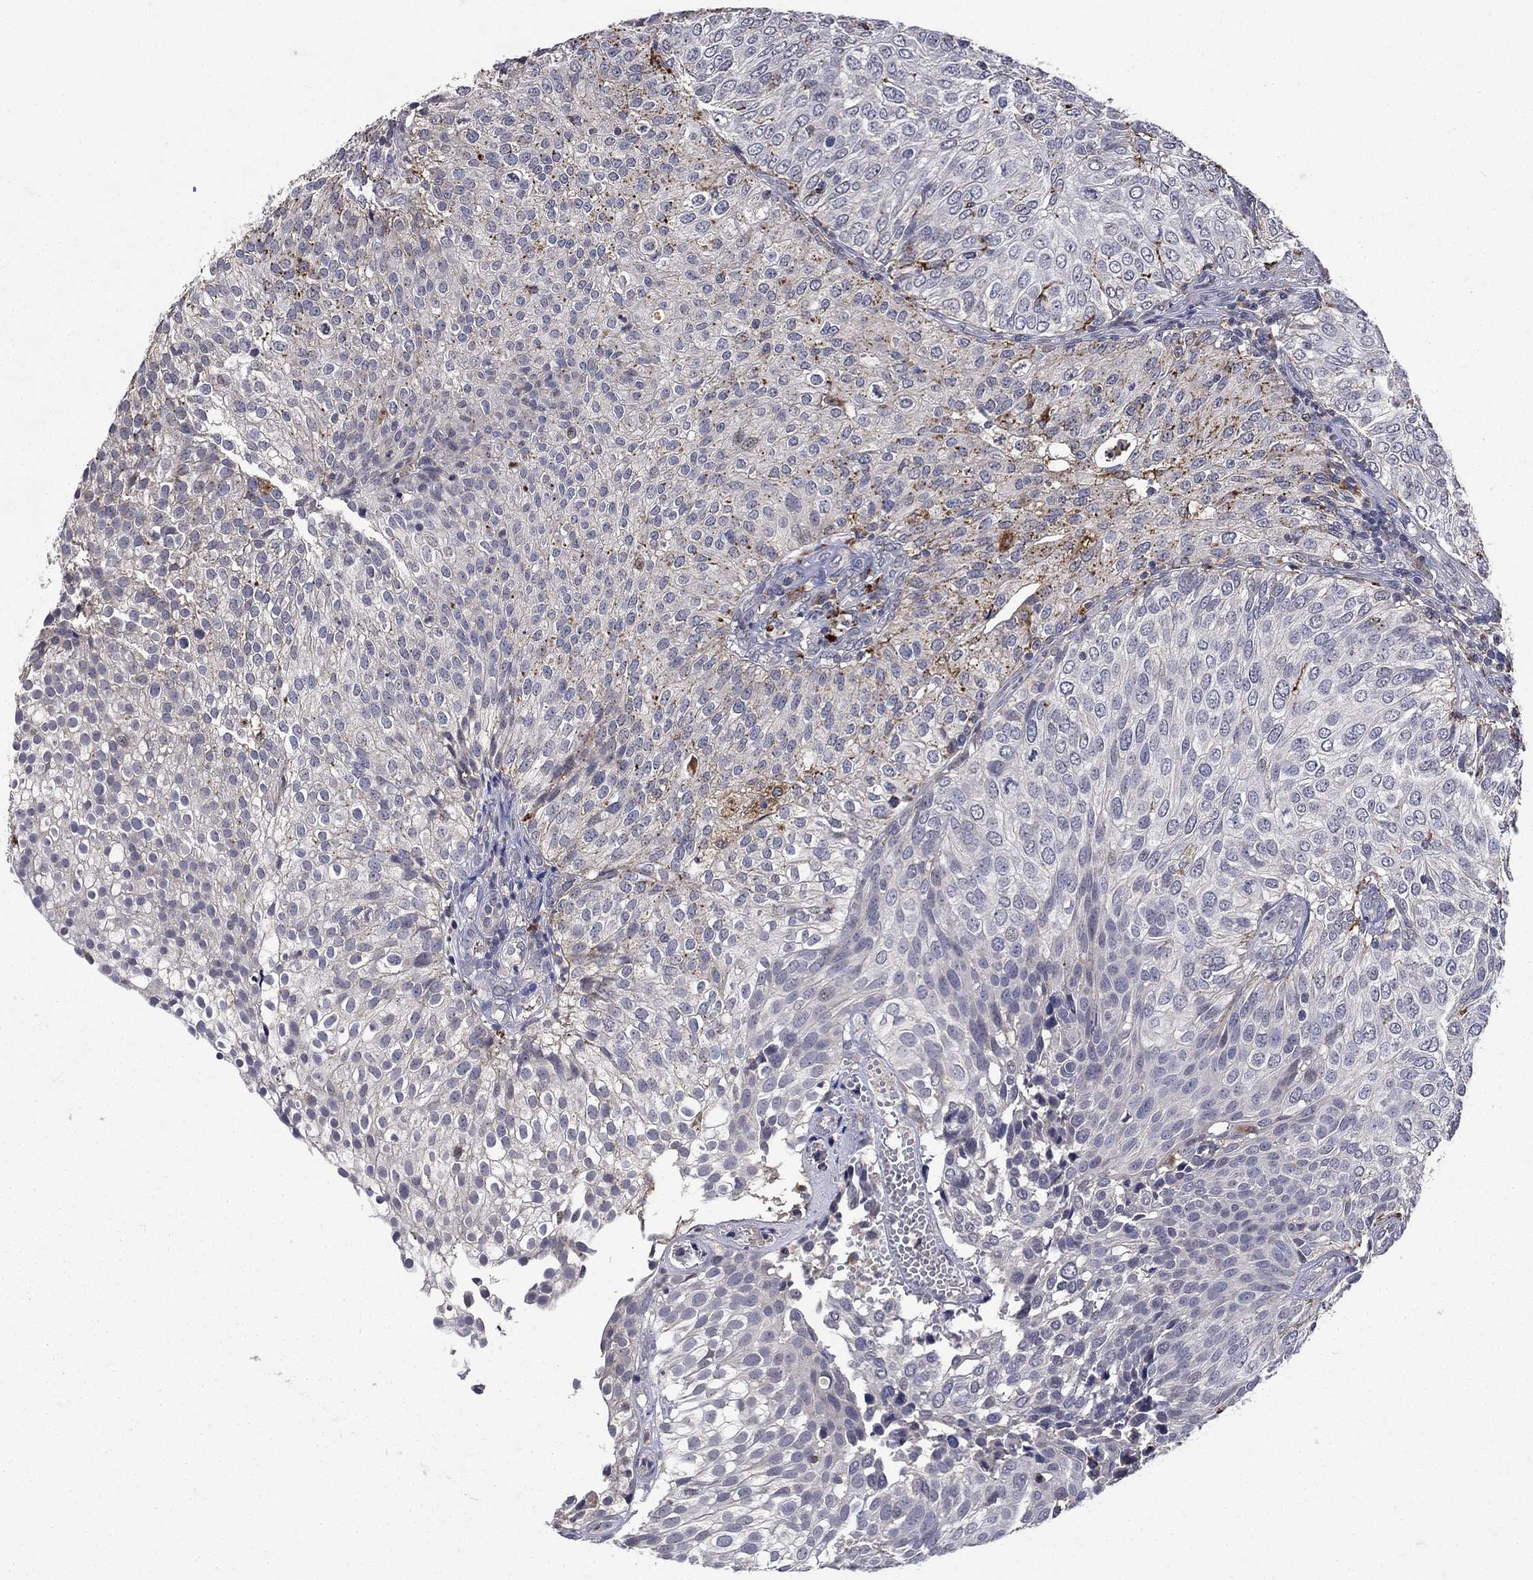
{"staining": {"intensity": "moderate", "quantity": "<25%", "location": "cytoplasmic/membranous"}, "tissue": "urothelial cancer", "cell_type": "Tumor cells", "image_type": "cancer", "snomed": [{"axis": "morphology", "description": "Urothelial carcinoma, High grade"}, {"axis": "topography", "description": "Urinary bladder"}], "caption": "Tumor cells show moderate cytoplasmic/membranous positivity in about <25% of cells in urothelial carcinoma (high-grade).", "gene": "NPC2", "patient": {"sex": "female", "age": 79}}